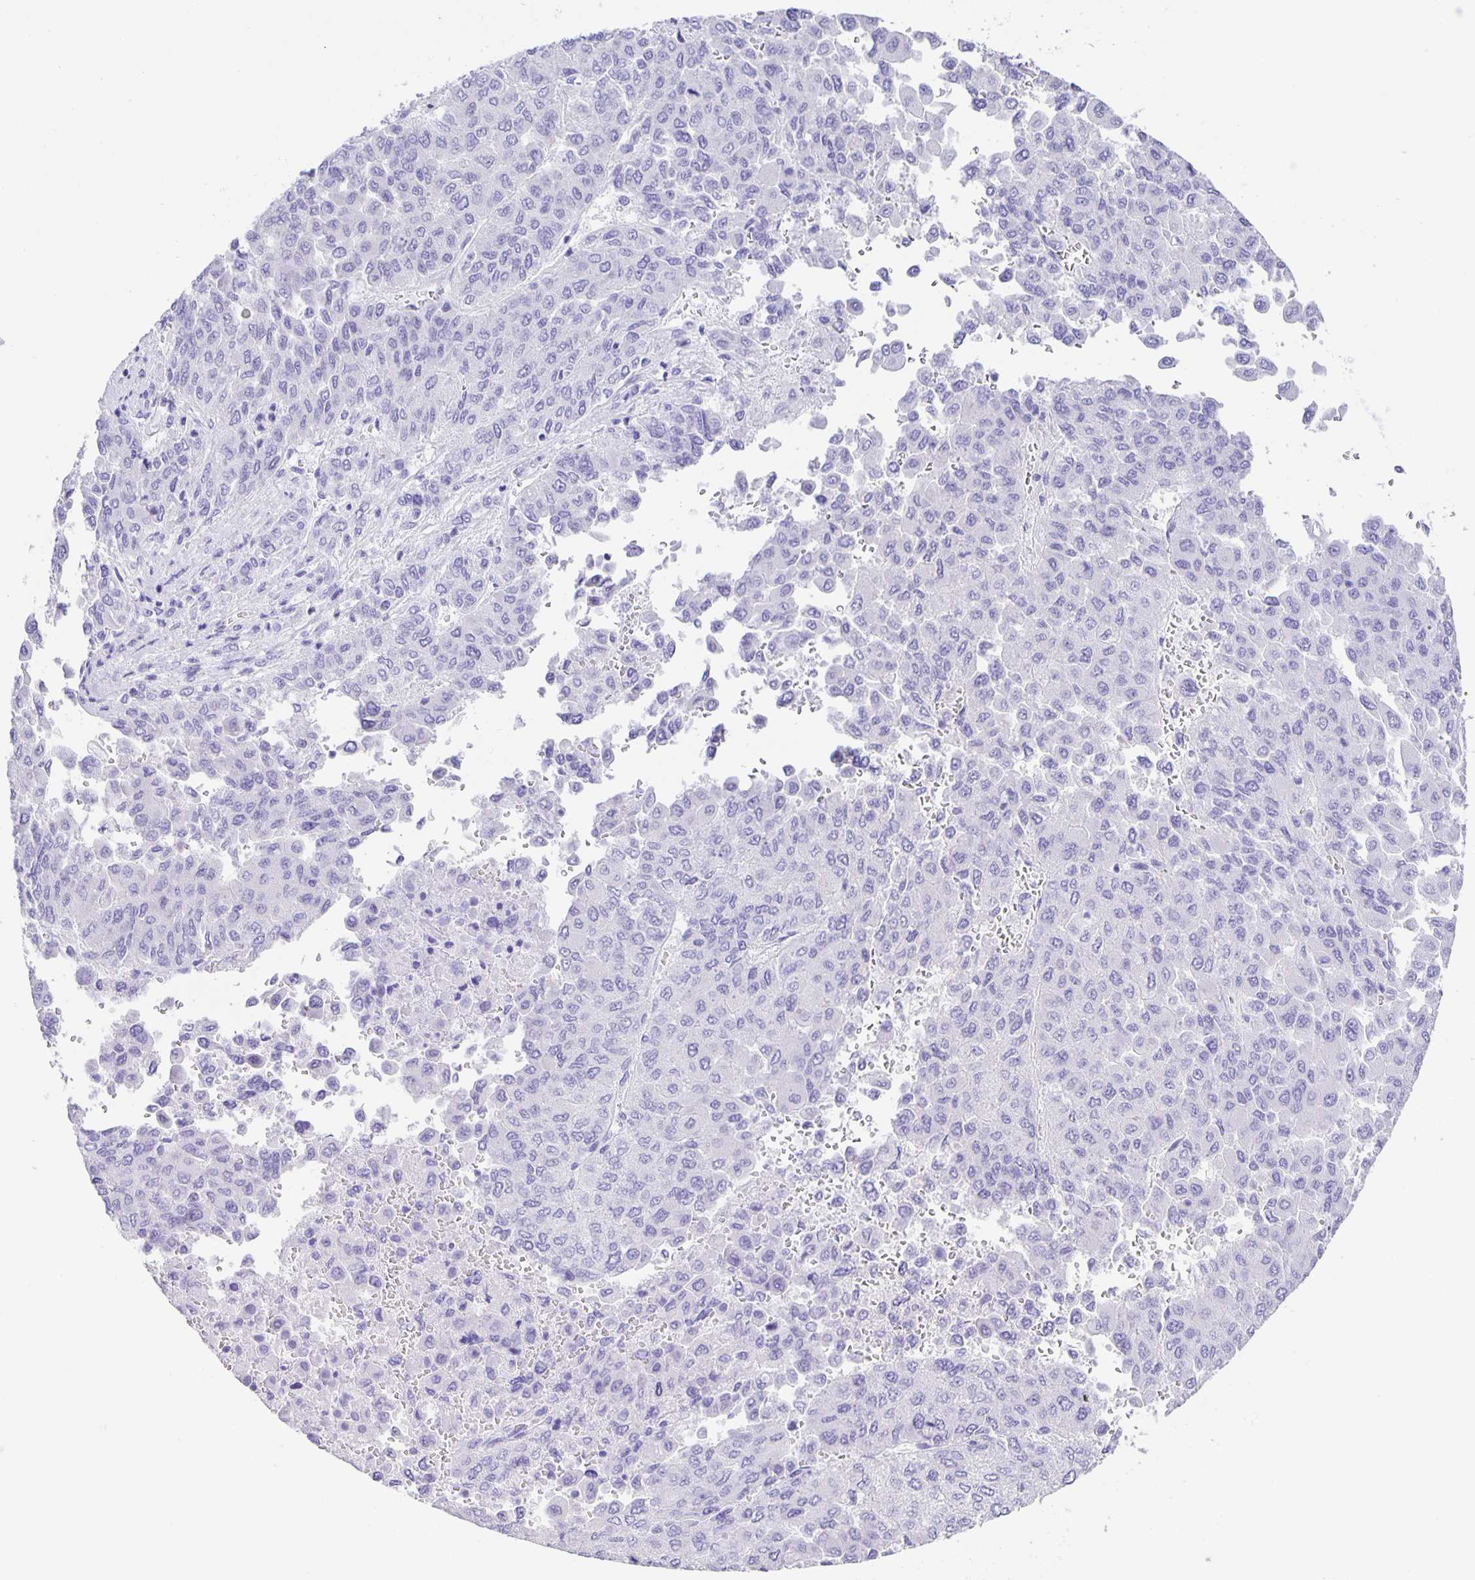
{"staining": {"intensity": "negative", "quantity": "none", "location": "none"}, "tissue": "liver cancer", "cell_type": "Tumor cells", "image_type": "cancer", "snomed": [{"axis": "morphology", "description": "Carcinoma, Hepatocellular, NOS"}, {"axis": "topography", "description": "Liver"}], "caption": "DAB (3,3'-diaminobenzidine) immunohistochemical staining of human hepatocellular carcinoma (liver) exhibits no significant expression in tumor cells.", "gene": "GUCA2A", "patient": {"sex": "female", "age": 41}}